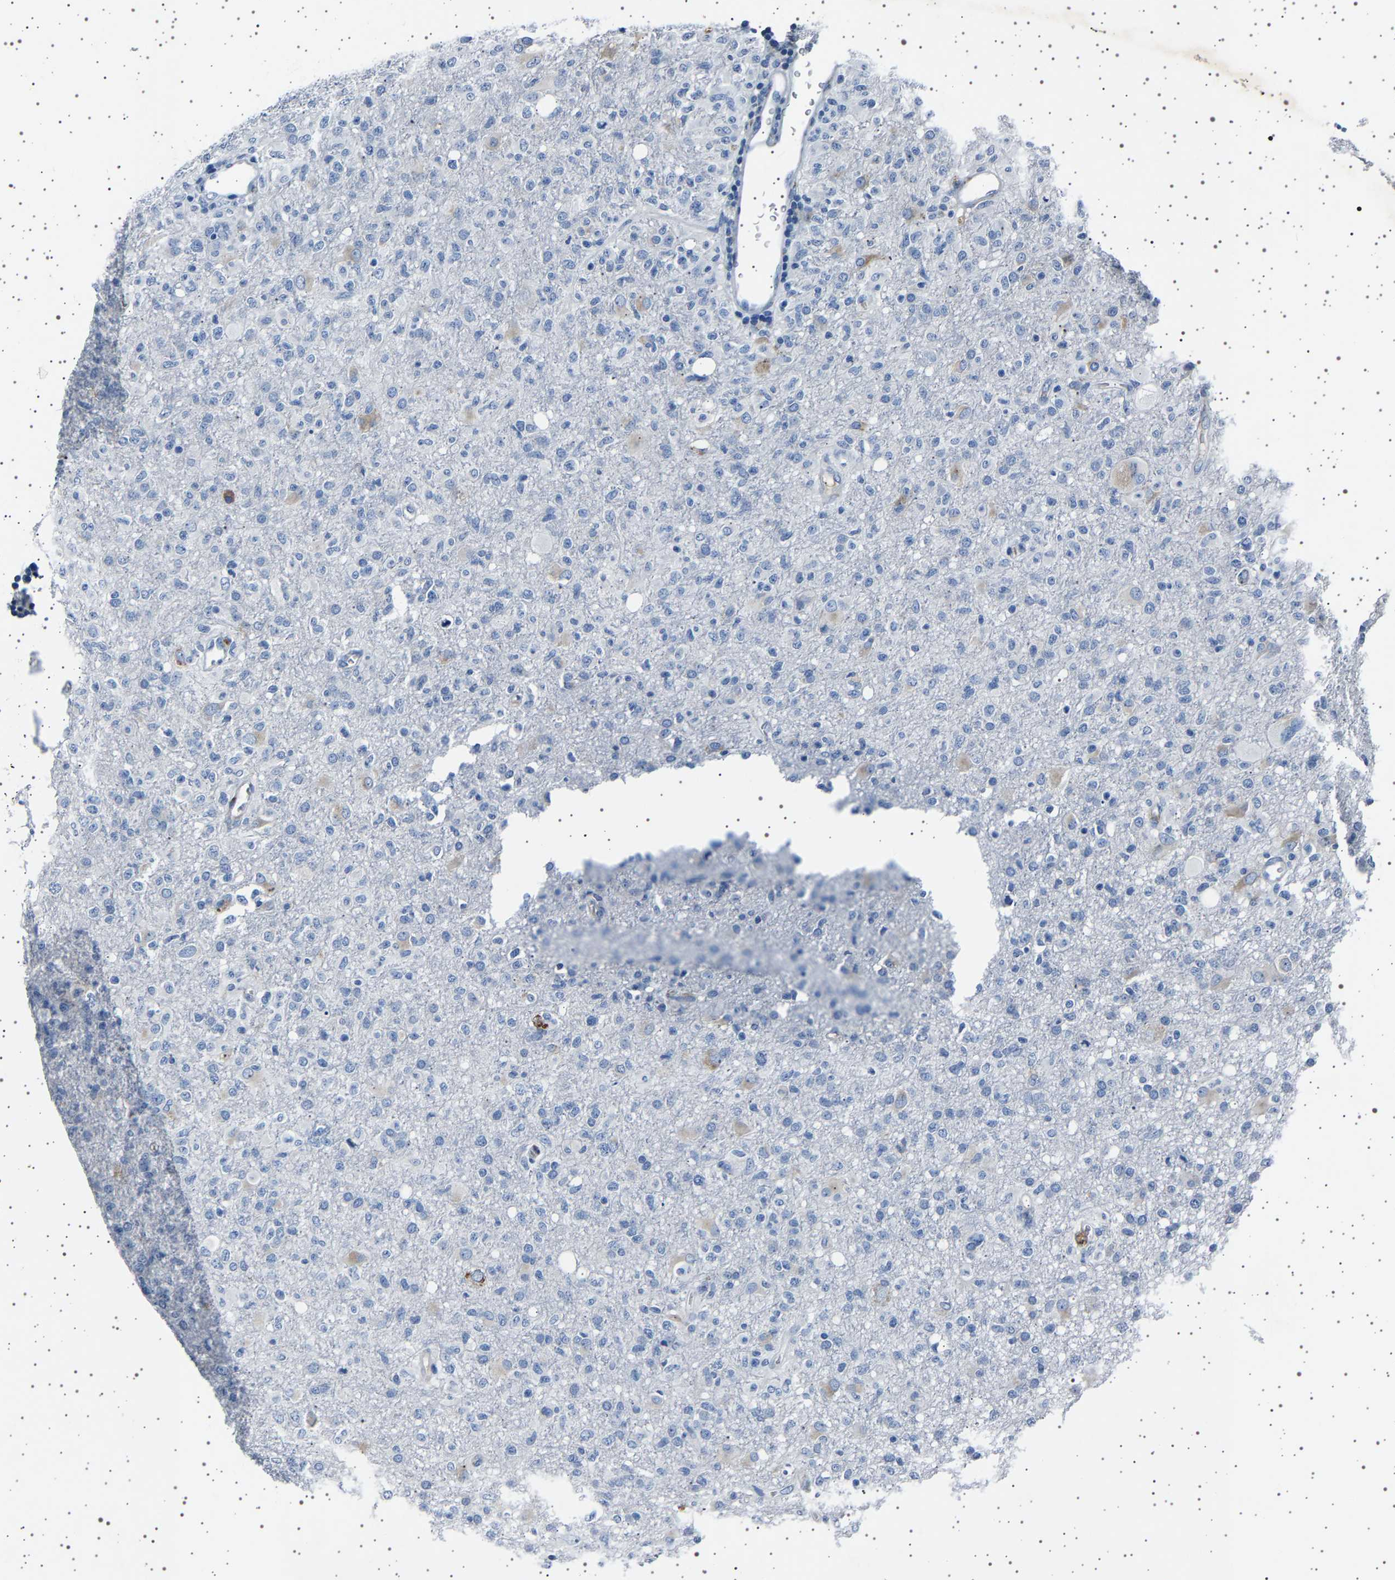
{"staining": {"intensity": "negative", "quantity": "none", "location": "none"}, "tissue": "glioma", "cell_type": "Tumor cells", "image_type": "cancer", "snomed": [{"axis": "morphology", "description": "Glioma, malignant, High grade"}, {"axis": "topography", "description": "Brain"}], "caption": "This is an immunohistochemistry (IHC) image of human glioma. There is no expression in tumor cells.", "gene": "FTCD", "patient": {"sex": "female", "age": 57}}